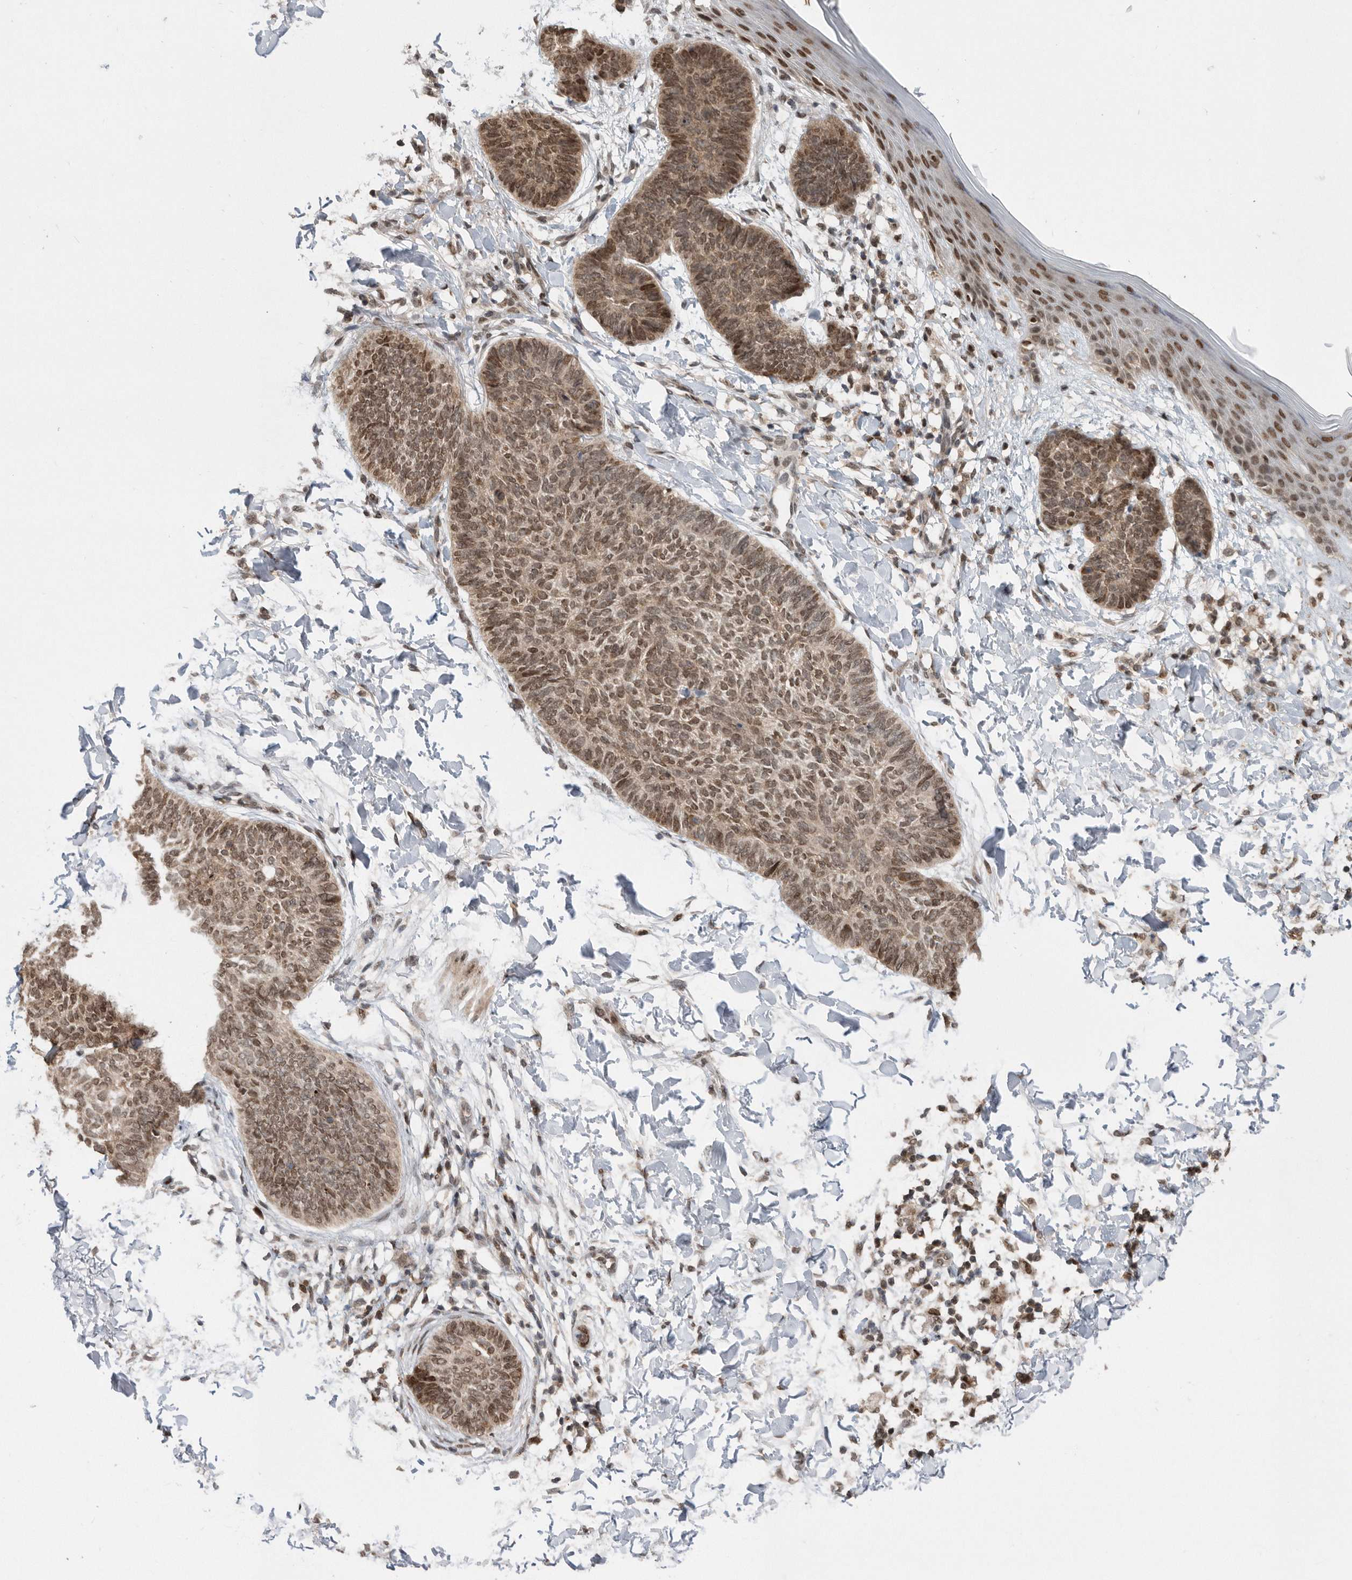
{"staining": {"intensity": "moderate", "quantity": ">75%", "location": "cytoplasmic/membranous,nuclear"}, "tissue": "skin cancer", "cell_type": "Tumor cells", "image_type": "cancer", "snomed": [{"axis": "morphology", "description": "Normal tissue, NOS"}, {"axis": "morphology", "description": "Basal cell carcinoma"}, {"axis": "topography", "description": "Skin"}], "caption": "A medium amount of moderate cytoplasmic/membranous and nuclear expression is identified in about >75% of tumor cells in skin basal cell carcinoma tissue.", "gene": "TDRD3", "patient": {"sex": "male", "age": 50}}